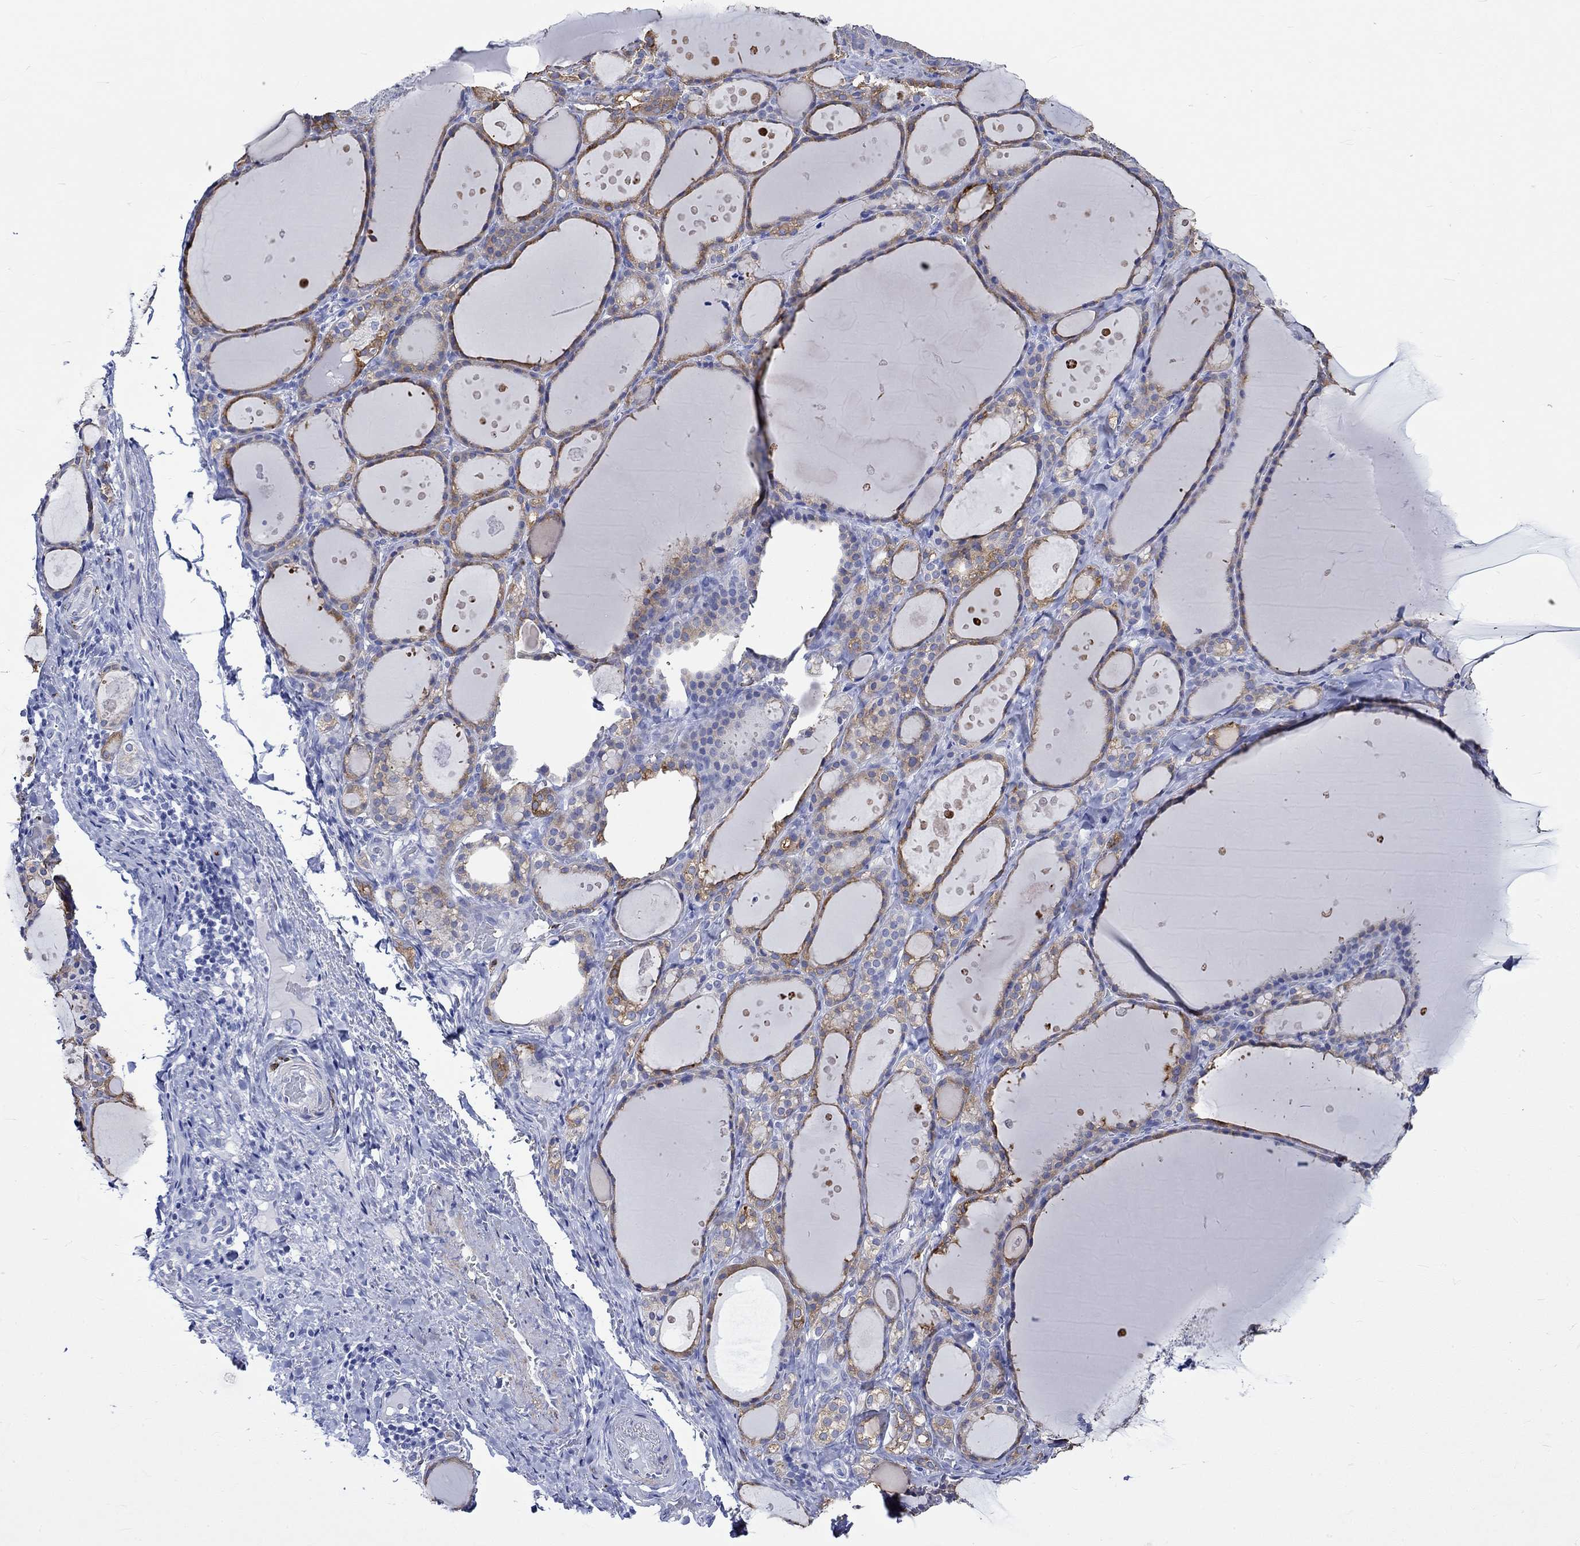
{"staining": {"intensity": "strong", "quantity": "25%-75%", "location": "cytoplasmic/membranous"}, "tissue": "thyroid gland", "cell_type": "Glandular cells", "image_type": "normal", "snomed": [{"axis": "morphology", "description": "Normal tissue, NOS"}, {"axis": "topography", "description": "Thyroid gland"}], "caption": "There is high levels of strong cytoplasmic/membranous staining in glandular cells of benign thyroid gland, as demonstrated by immunohistochemical staining (brown color).", "gene": "CRYAB", "patient": {"sex": "male", "age": 68}}